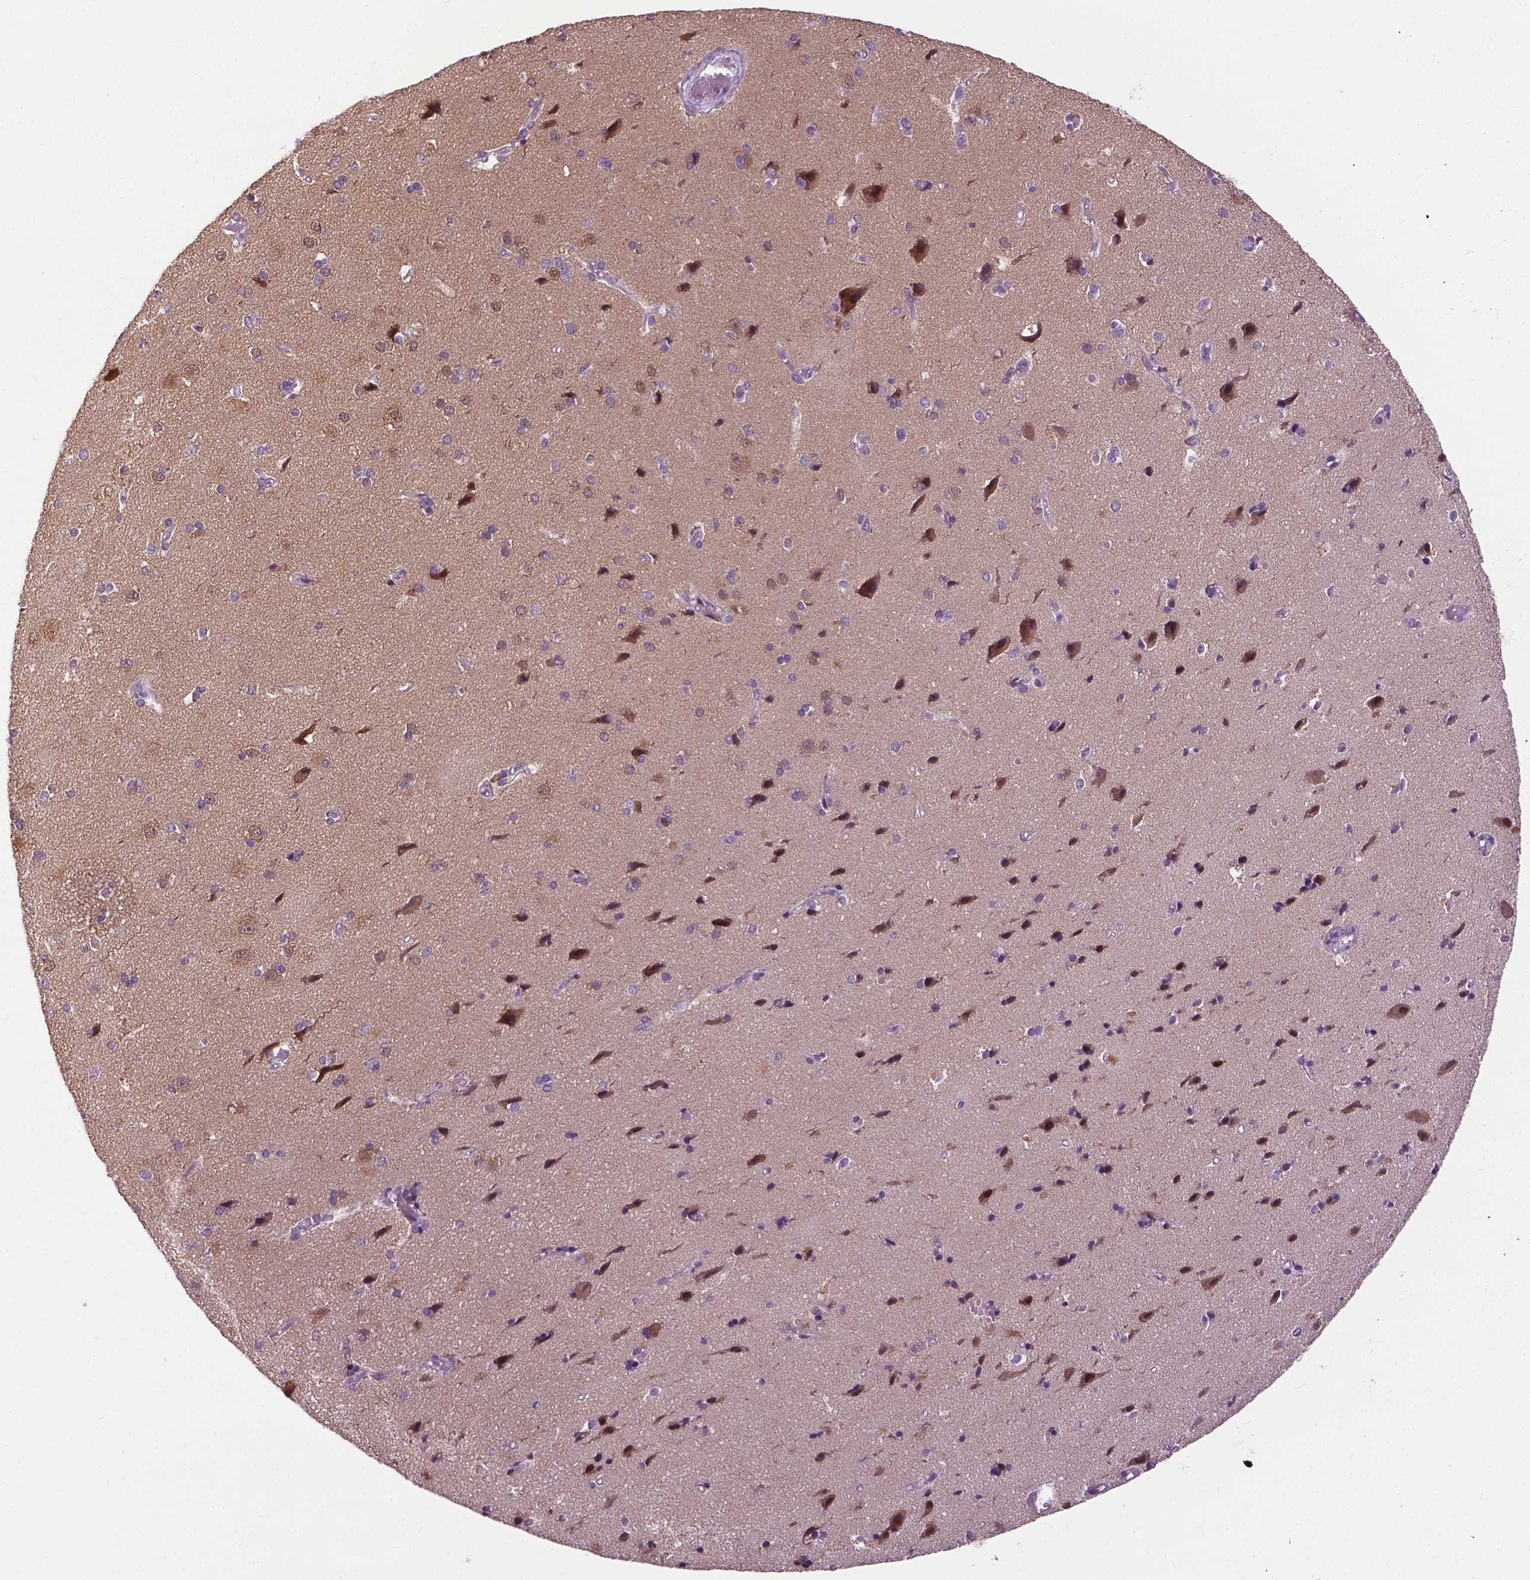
{"staining": {"intensity": "weak", "quantity": "<25%", "location": "cytoplasmic/membranous"}, "tissue": "cerebral cortex", "cell_type": "Endothelial cells", "image_type": "normal", "snomed": [{"axis": "morphology", "description": "Normal tissue, NOS"}, {"axis": "morphology", "description": "Glioma, malignant, High grade"}, {"axis": "topography", "description": "Cerebral cortex"}], "caption": "DAB (3,3'-diaminobenzidine) immunohistochemical staining of benign cerebral cortex shows no significant positivity in endothelial cells.", "gene": "TTC9B", "patient": {"sex": "male", "age": 71}}